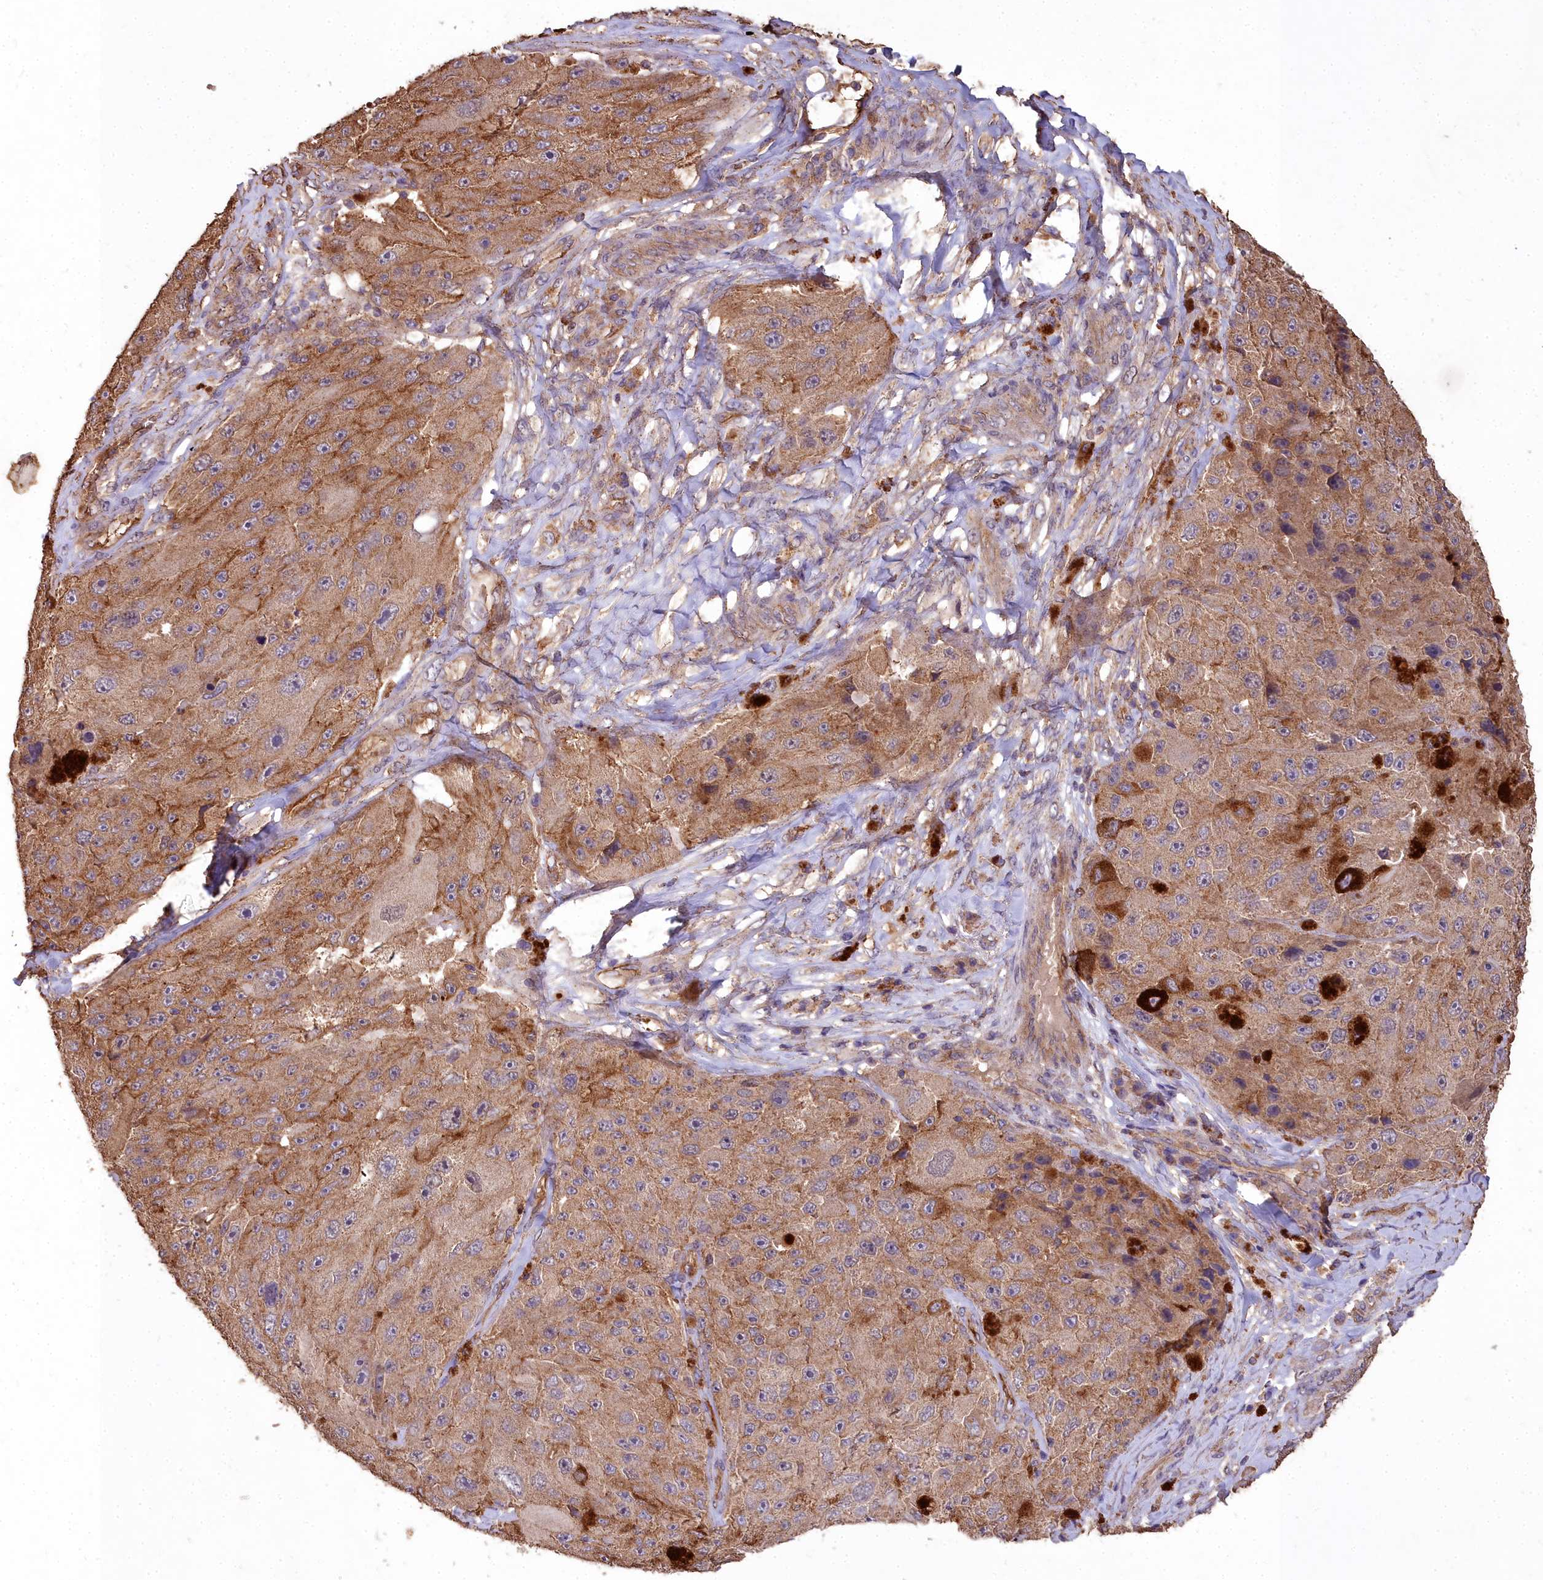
{"staining": {"intensity": "moderate", "quantity": ">75%", "location": "cytoplasmic/membranous"}, "tissue": "melanoma", "cell_type": "Tumor cells", "image_type": "cancer", "snomed": [{"axis": "morphology", "description": "Malignant melanoma, Metastatic site"}, {"axis": "topography", "description": "Lymph node"}], "caption": "High-magnification brightfield microscopy of melanoma stained with DAB (brown) and counterstained with hematoxylin (blue). tumor cells exhibit moderate cytoplasmic/membranous positivity is appreciated in approximately>75% of cells.", "gene": "CEMIP2", "patient": {"sex": "male", "age": 62}}